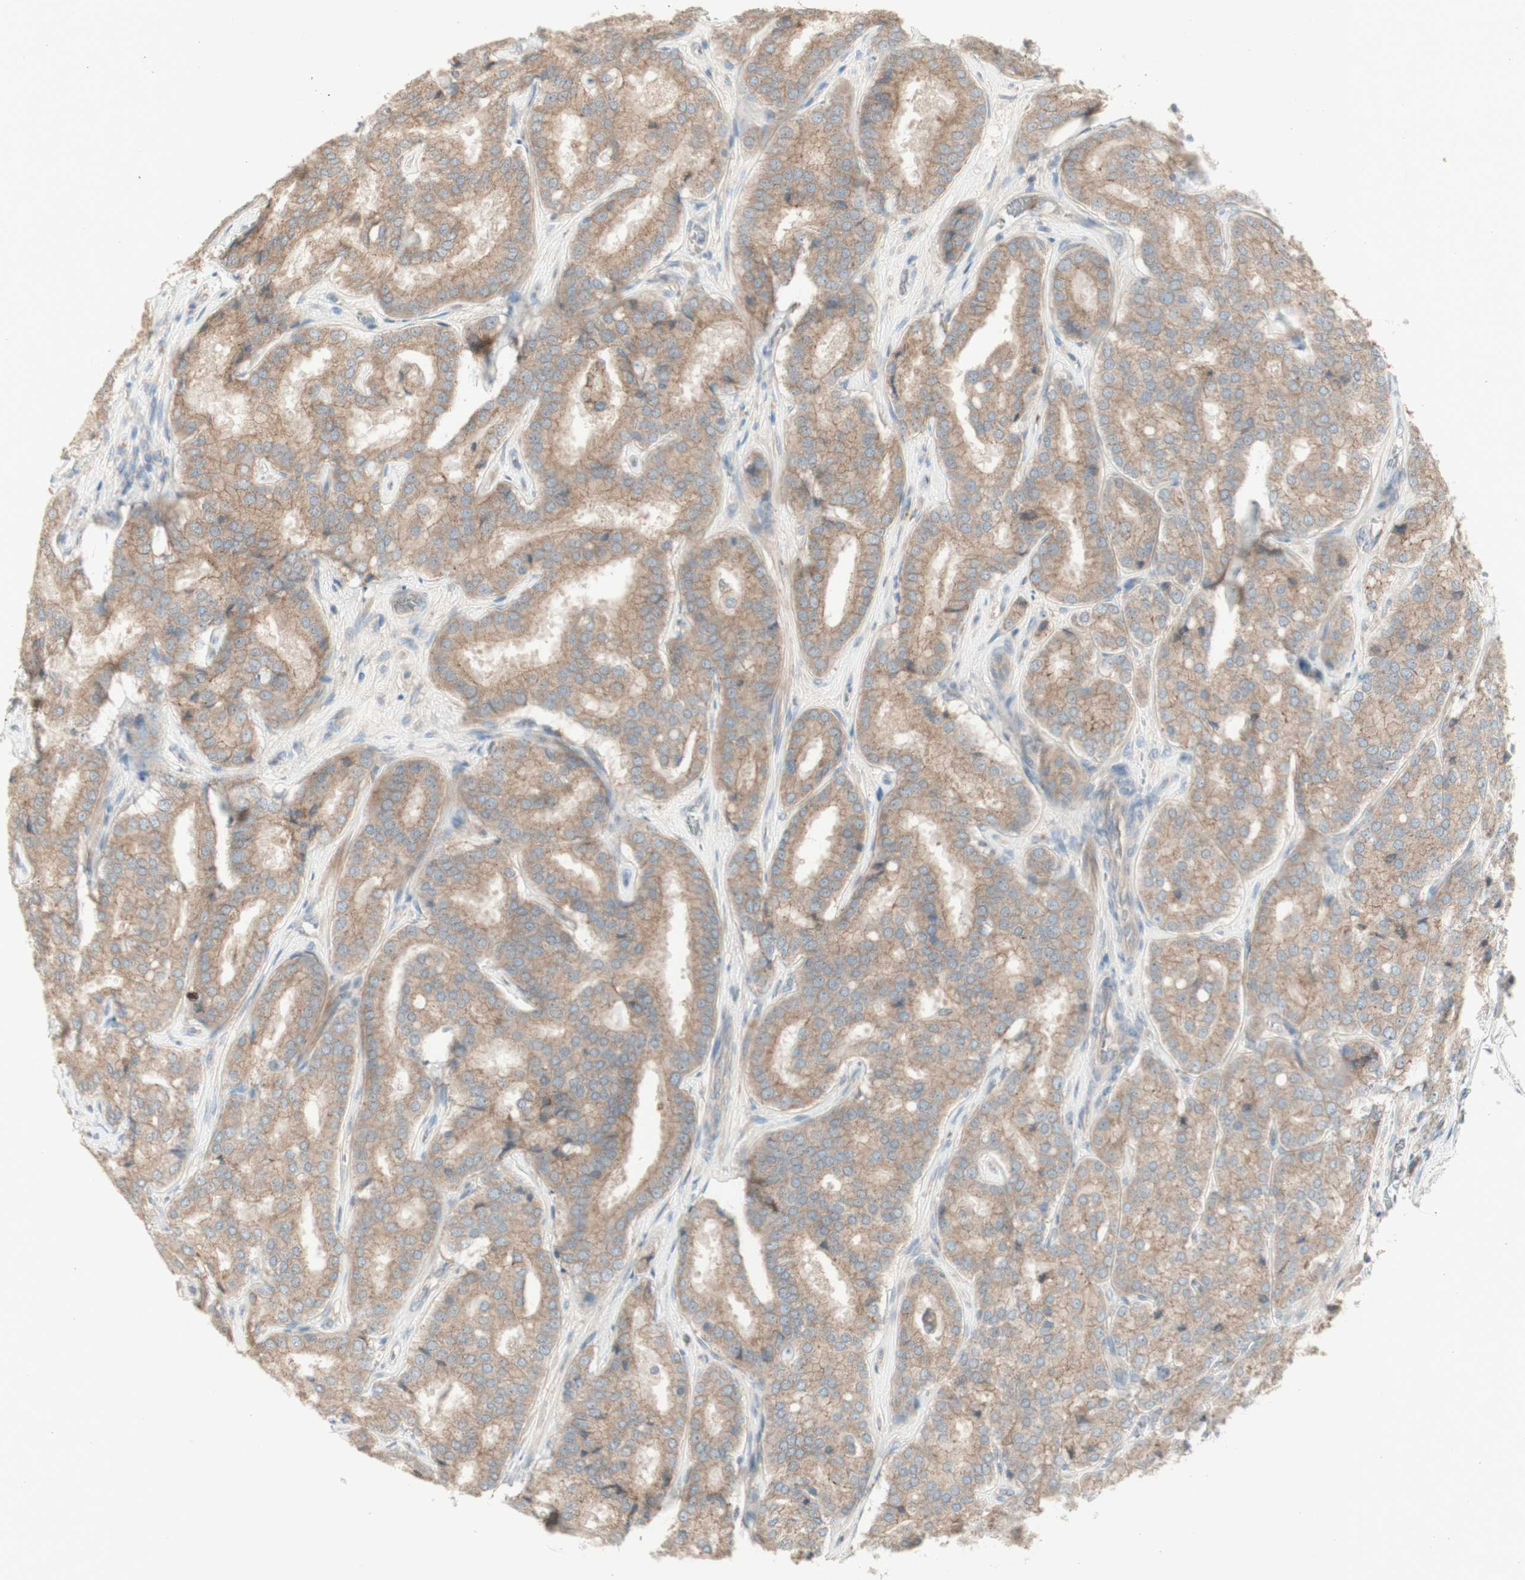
{"staining": {"intensity": "moderate", "quantity": ">75%", "location": "cytoplasmic/membranous"}, "tissue": "prostate cancer", "cell_type": "Tumor cells", "image_type": "cancer", "snomed": [{"axis": "morphology", "description": "Adenocarcinoma, High grade"}, {"axis": "topography", "description": "Prostate"}], "caption": "Immunohistochemistry (IHC) (DAB) staining of human prostate cancer (adenocarcinoma (high-grade)) reveals moderate cytoplasmic/membranous protein expression in about >75% of tumor cells. Using DAB (brown) and hematoxylin (blue) stains, captured at high magnification using brightfield microscopy.", "gene": "PTGER4", "patient": {"sex": "male", "age": 65}}